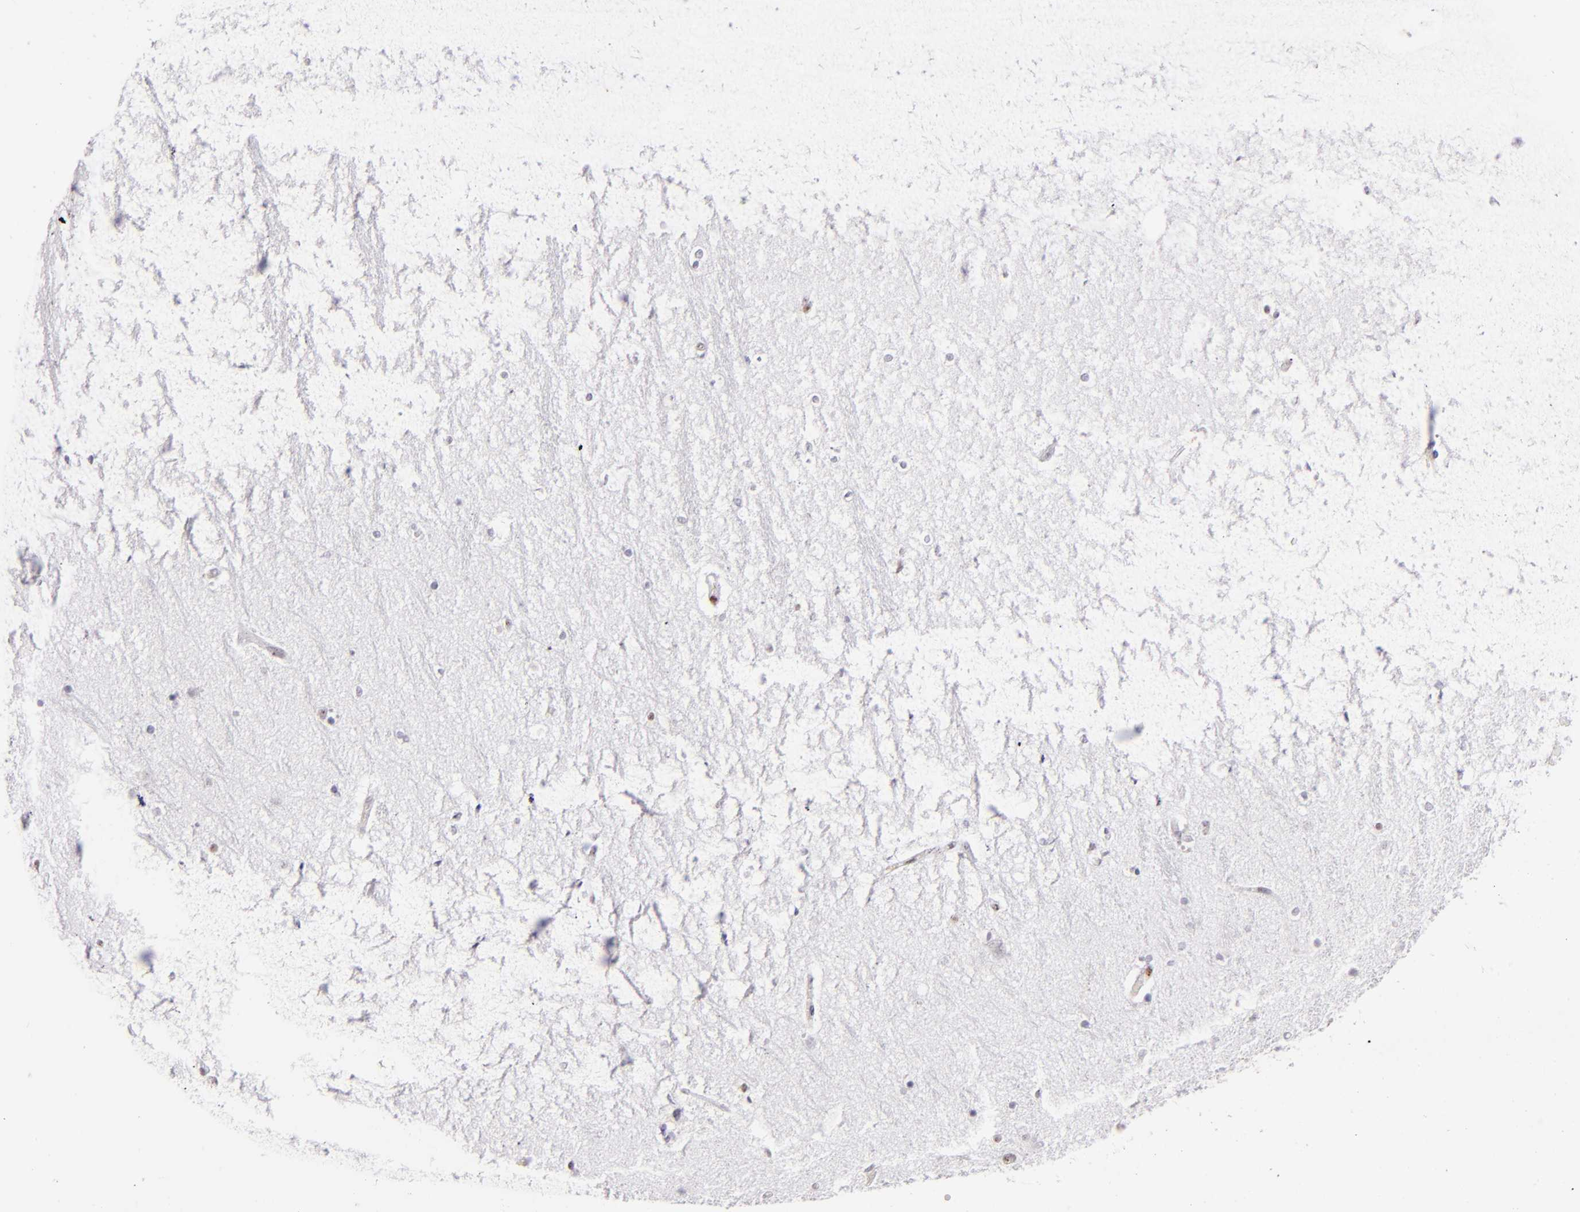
{"staining": {"intensity": "negative", "quantity": "none", "location": "none"}, "tissue": "hippocampus", "cell_type": "Glial cells", "image_type": "normal", "snomed": [{"axis": "morphology", "description": "Normal tissue, NOS"}, {"axis": "topography", "description": "Hippocampus"}], "caption": "Protein analysis of normal hippocampus demonstrates no significant expression in glial cells. (Stains: DAB immunohistochemistry with hematoxylin counter stain, Microscopy: brightfield microscopy at high magnification).", "gene": "TOP3A", "patient": {"sex": "female", "age": 54}}